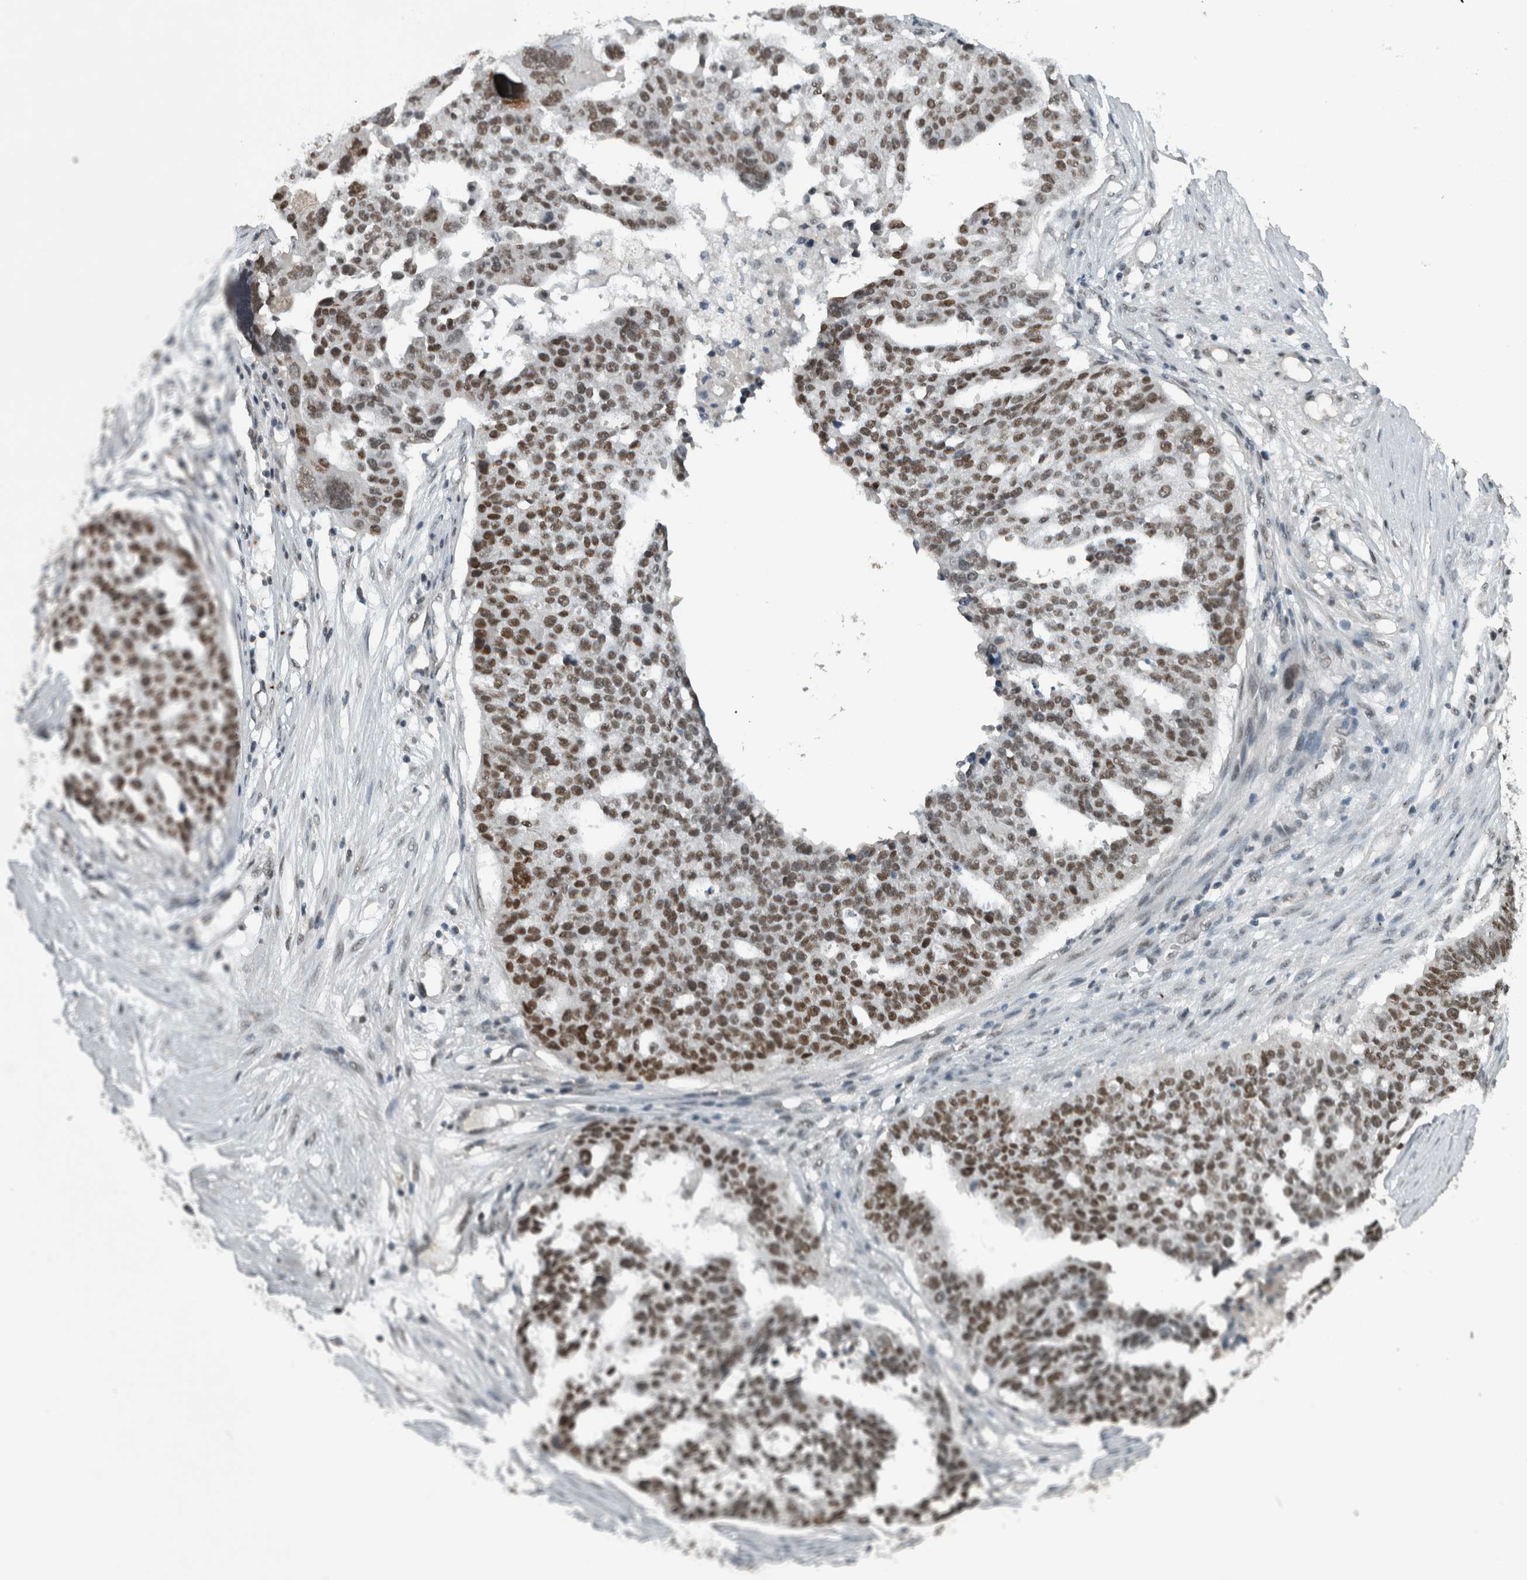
{"staining": {"intensity": "moderate", "quantity": ">75%", "location": "nuclear"}, "tissue": "ovarian cancer", "cell_type": "Tumor cells", "image_type": "cancer", "snomed": [{"axis": "morphology", "description": "Cystadenocarcinoma, serous, NOS"}, {"axis": "topography", "description": "Ovary"}], "caption": "Immunohistochemistry (IHC) histopathology image of human serous cystadenocarcinoma (ovarian) stained for a protein (brown), which demonstrates medium levels of moderate nuclear staining in about >75% of tumor cells.", "gene": "ZNF24", "patient": {"sex": "female", "age": 59}}